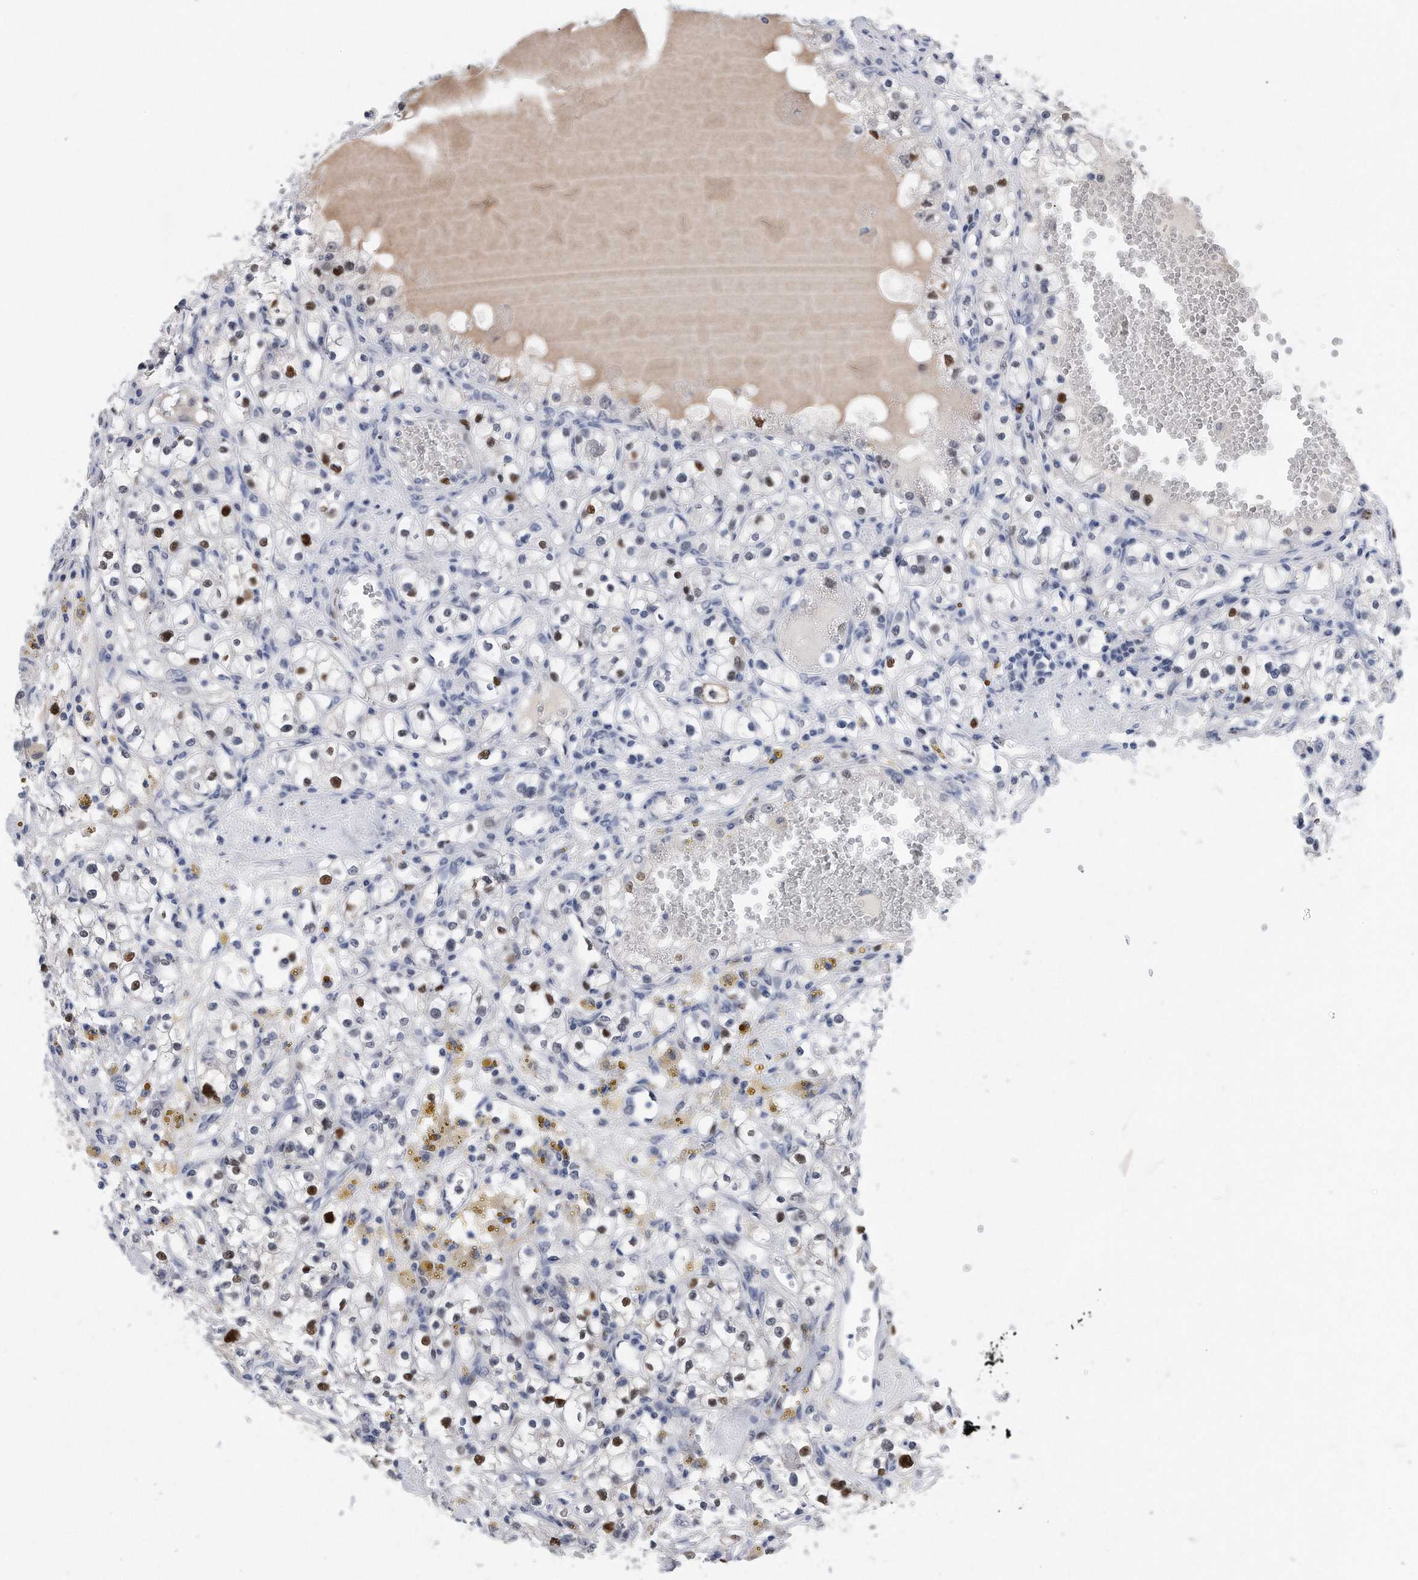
{"staining": {"intensity": "strong", "quantity": "<25%", "location": "nuclear"}, "tissue": "renal cancer", "cell_type": "Tumor cells", "image_type": "cancer", "snomed": [{"axis": "morphology", "description": "Adenocarcinoma, NOS"}, {"axis": "topography", "description": "Kidney"}], "caption": "This is a micrograph of immunohistochemistry (IHC) staining of renal adenocarcinoma, which shows strong expression in the nuclear of tumor cells.", "gene": "PCNA", "patient": {"sex": "male", "age": 56}}